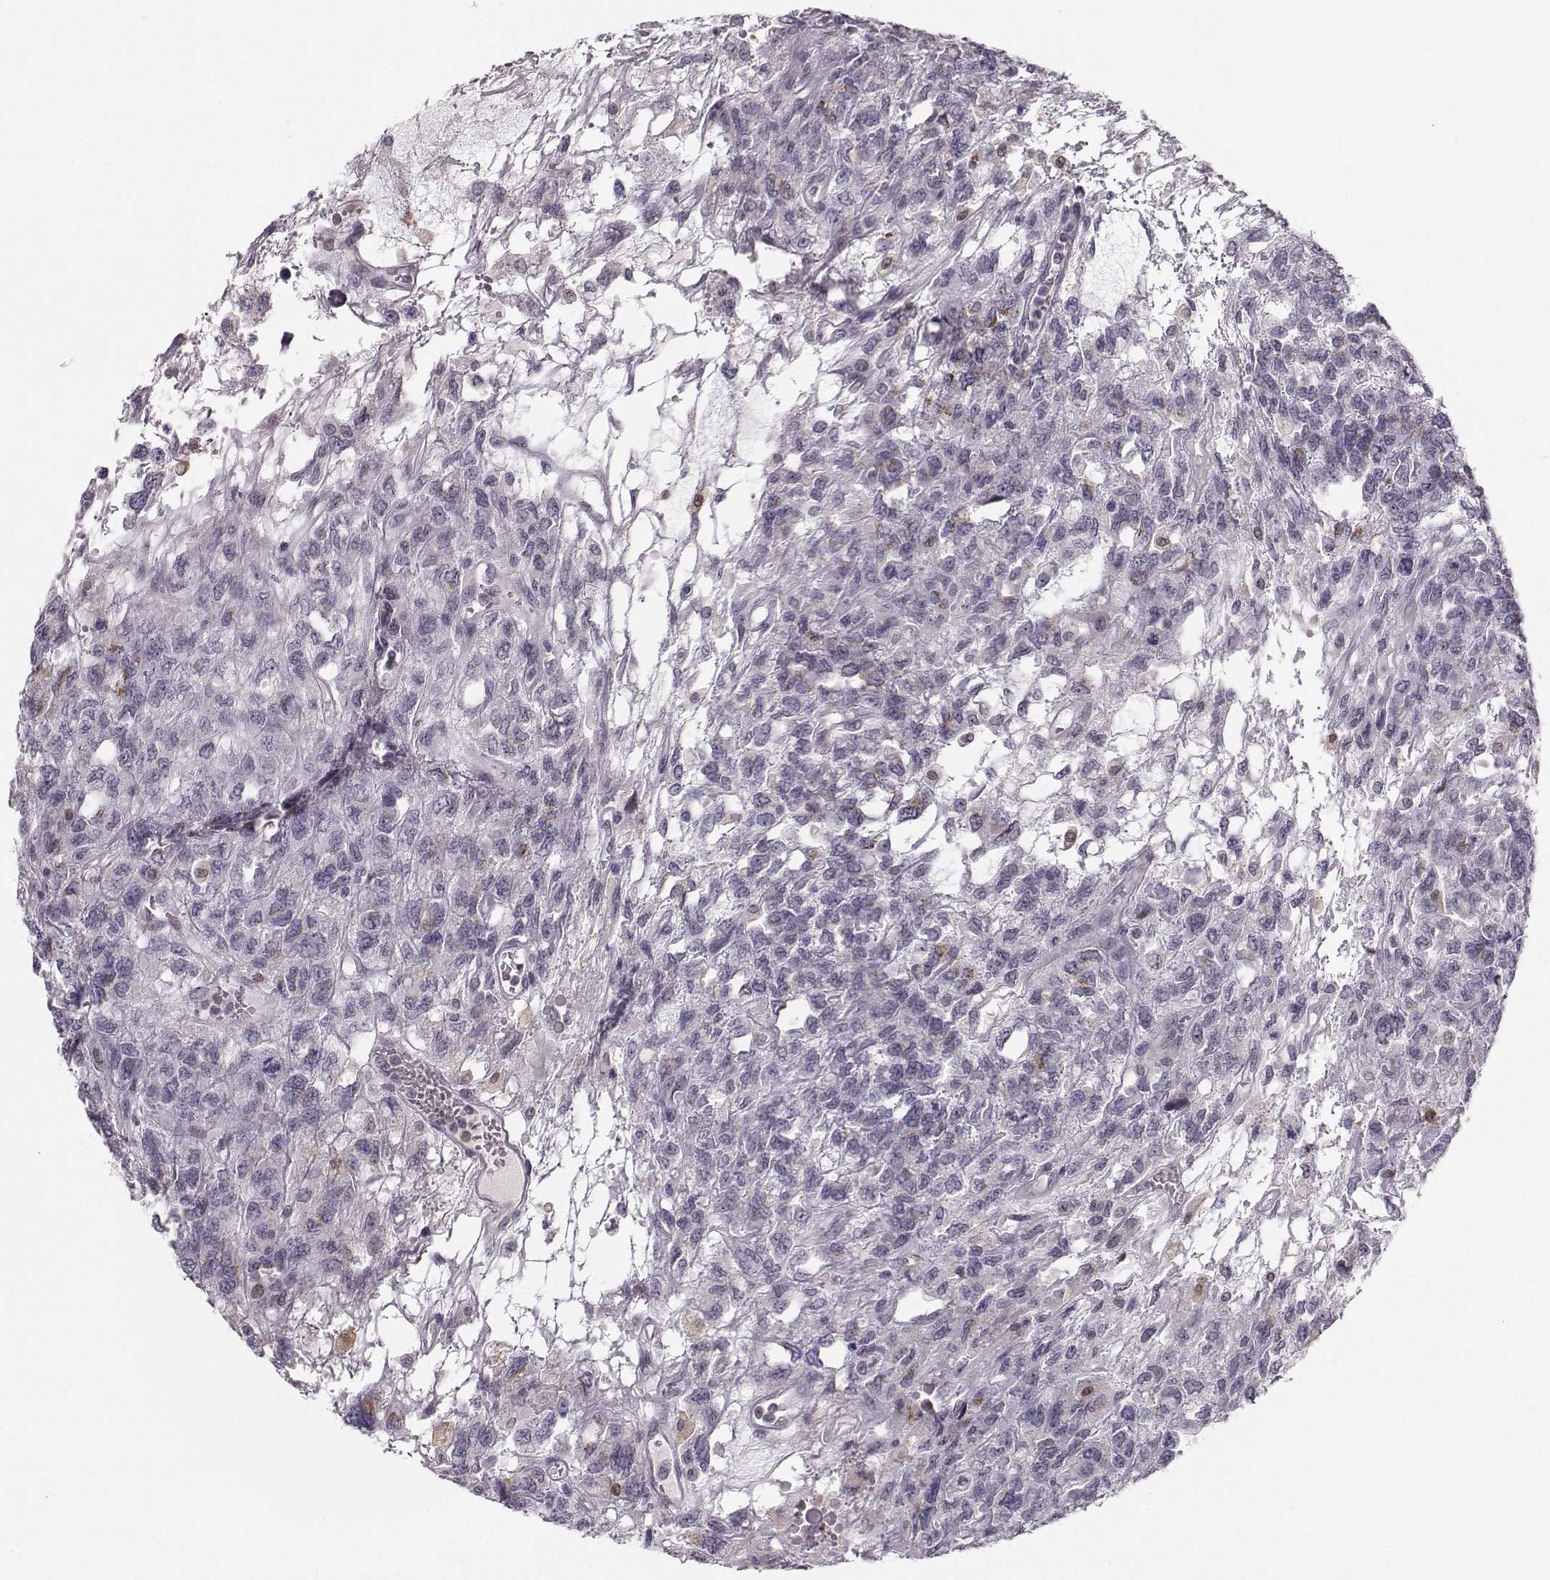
{"staining": {"intensity": "weak", "quantity": "<25%", "location": "cytoplasmic/membranous"}, "tissue": "testis cancer", "cell_type": "Tumor cells", "image_type": "cancer", "snomed": [{"axis": "morphology", "description": "Seminoma, NOS"}, {"axis": "topography", "description": "Testis"}], "caption": "DAB (3,3'-diaminobenzidine) immunohistochemical staining of human testis cancer shows no significant staining in tumor cells. (DAB immunohistochemistry, high magnification).", "gene": "HTR7", "patient": {"sex": "male", "age": 52}}